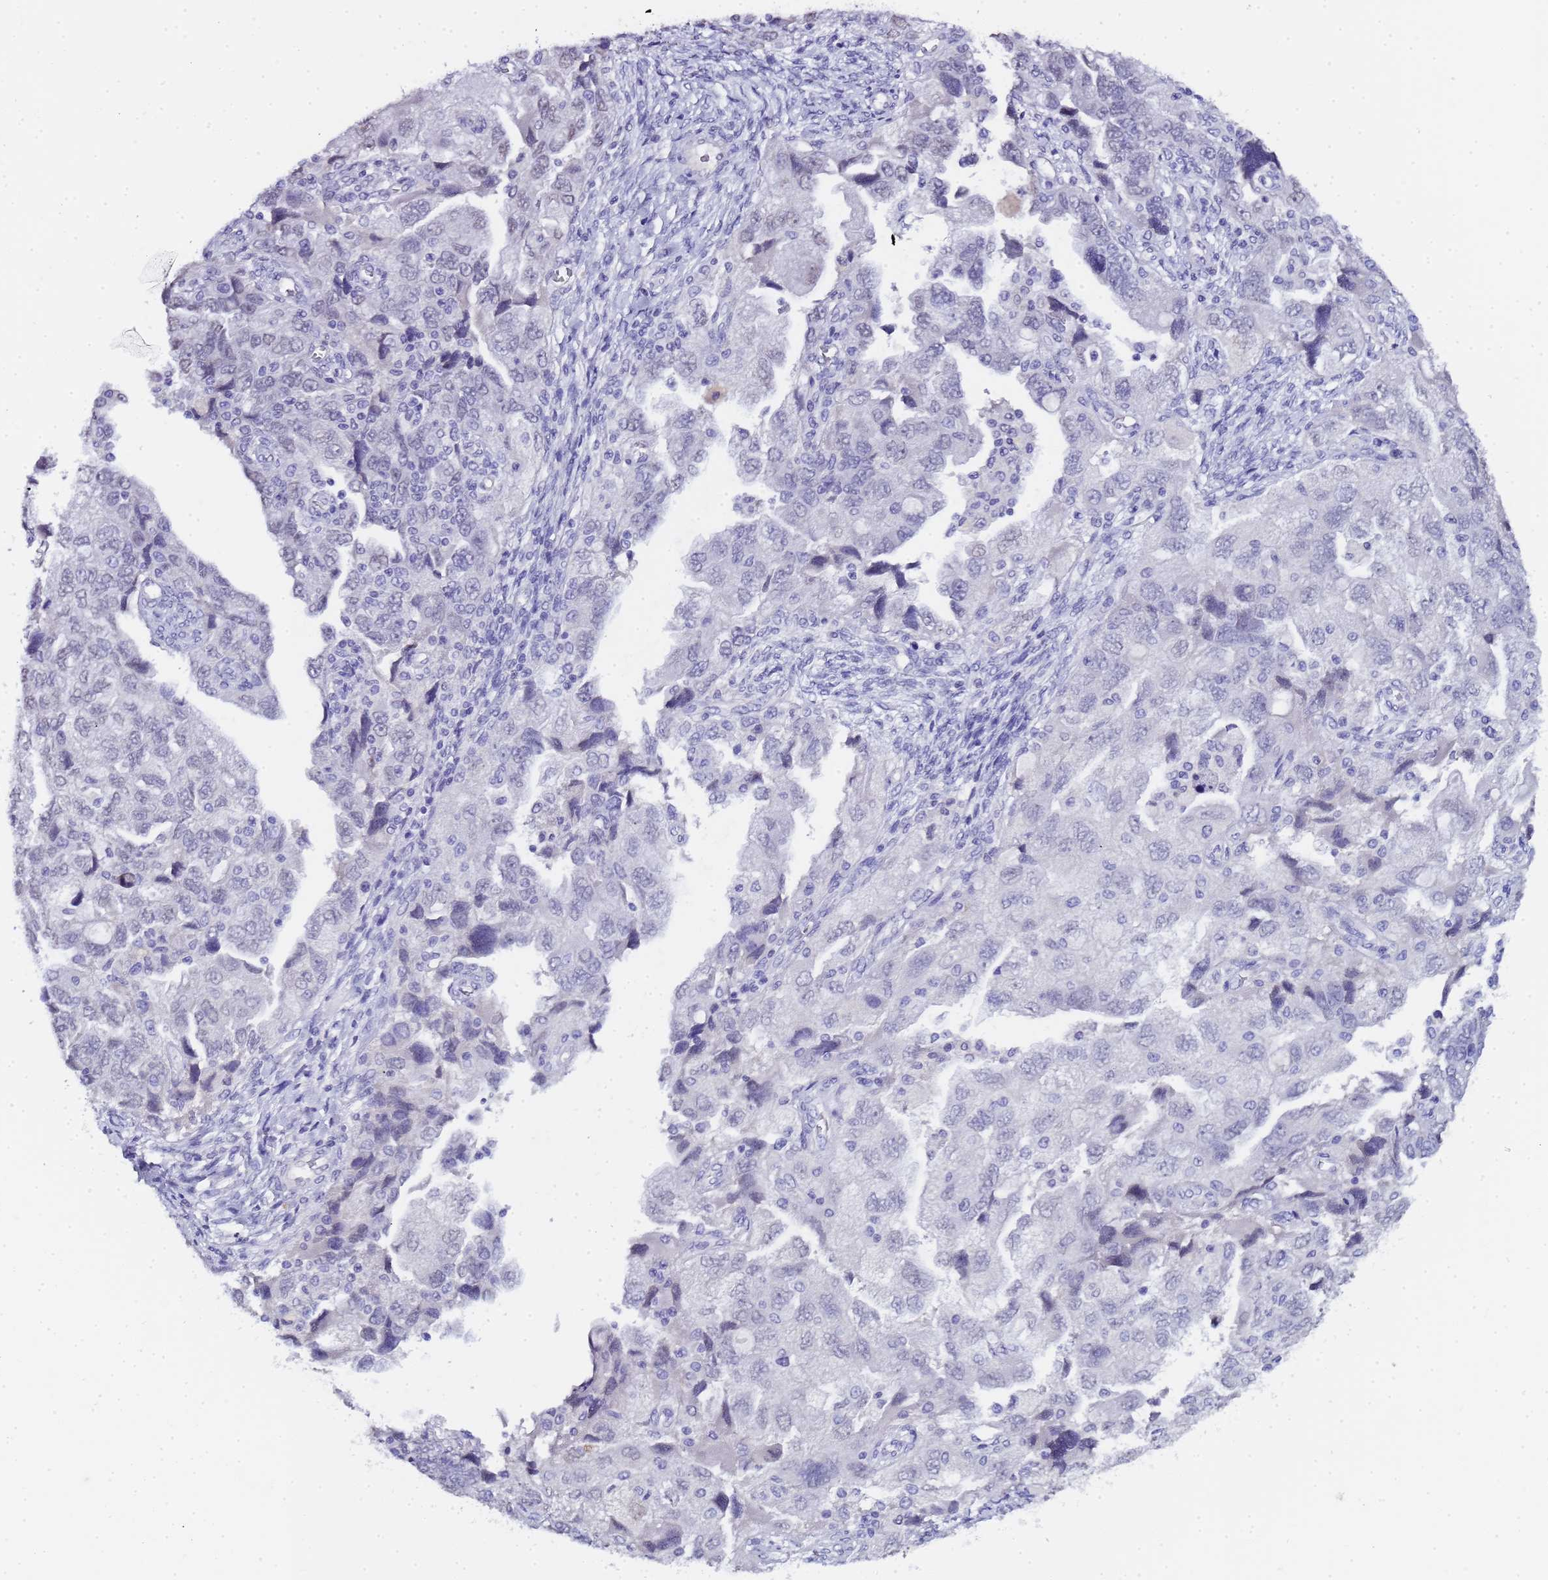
{"staining": {"intensity": "negative", "quantity": "none", "location": "none"}, "tissue": "ovarian cancer", "cell_type": "Tumor cells", "image_type": "cancer", "snomed": [{"axis": "morphology", "description": "Carcinoma, NOS"}, {"axis": "morphology", "description": "Cystadenocarcinoma, serous, NOS"}, {"axis": "topography", "description": "Ovary"}], "caption": "A high-resolution image shows immunohistochemistry staining of serous cystadenocarcinoma (ovarian), which reveals no significant staining in tumor cells.", "gene": "CTRC", "patient": {"sex": "female", "age": 69}}